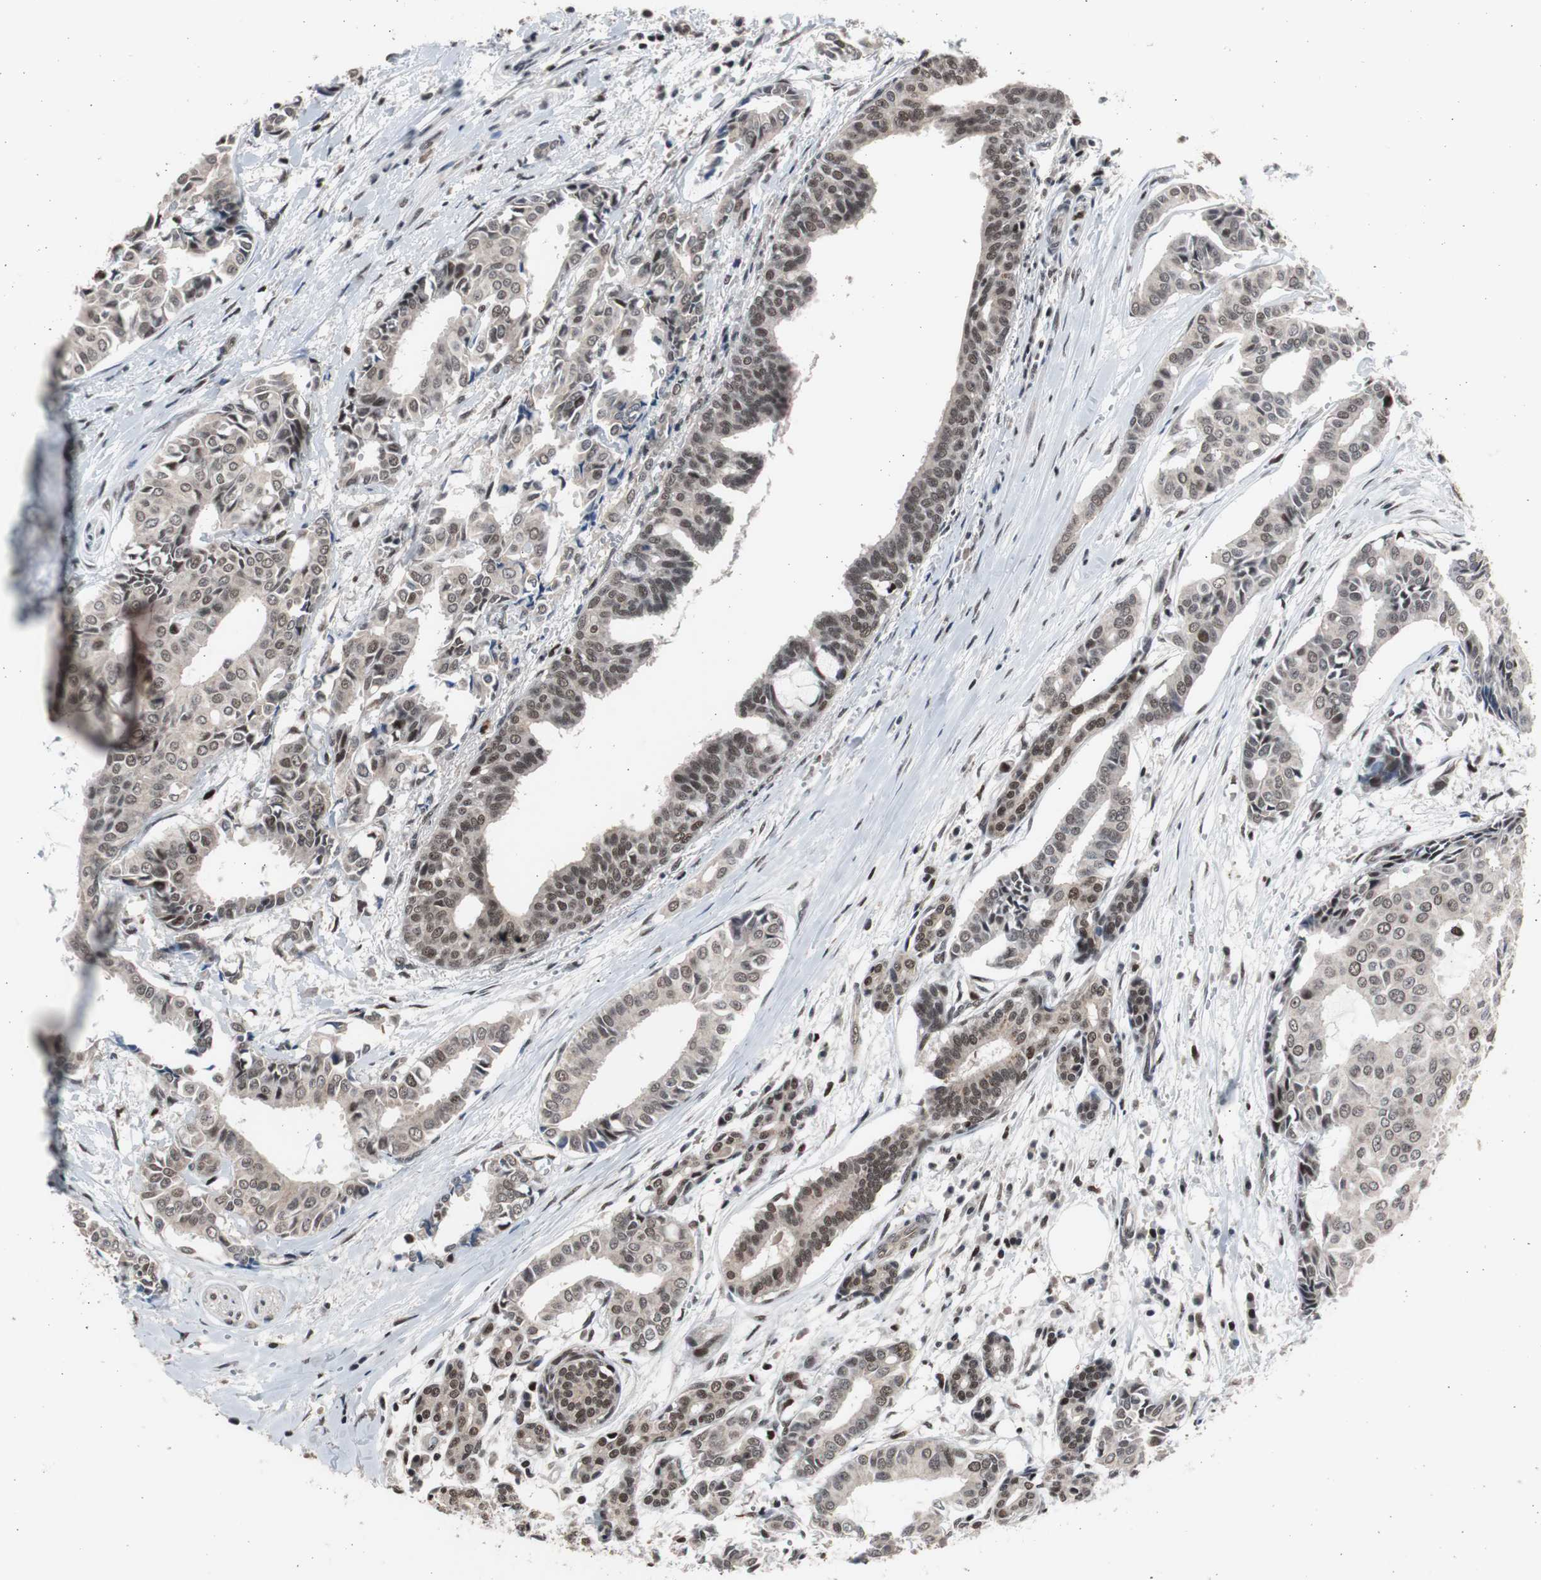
{"staining": {"intensity": "moderate", "quantity": "25%-75%", "location": "nuclear"}, "tissue": "head and neck cancer", "cell_type": "Tumor cells", "image_type": "cancer", "snomed": [{"axis": "morphology", "description": "Adenocarcinoma, NOS"}, {"axis": "topography", "description": "Salivary gland"}, {"axis": "topography", "description": "Head-Neck"}], "caption": "Adenocarcinoma (head and neck) was stained to show a protein in brown. There is medium levels of moderate nuclear positivity in approximately 25%-75% of tumor cells.", "gene": "RPA1", "patient": {"sex": "female", "age": 59}}